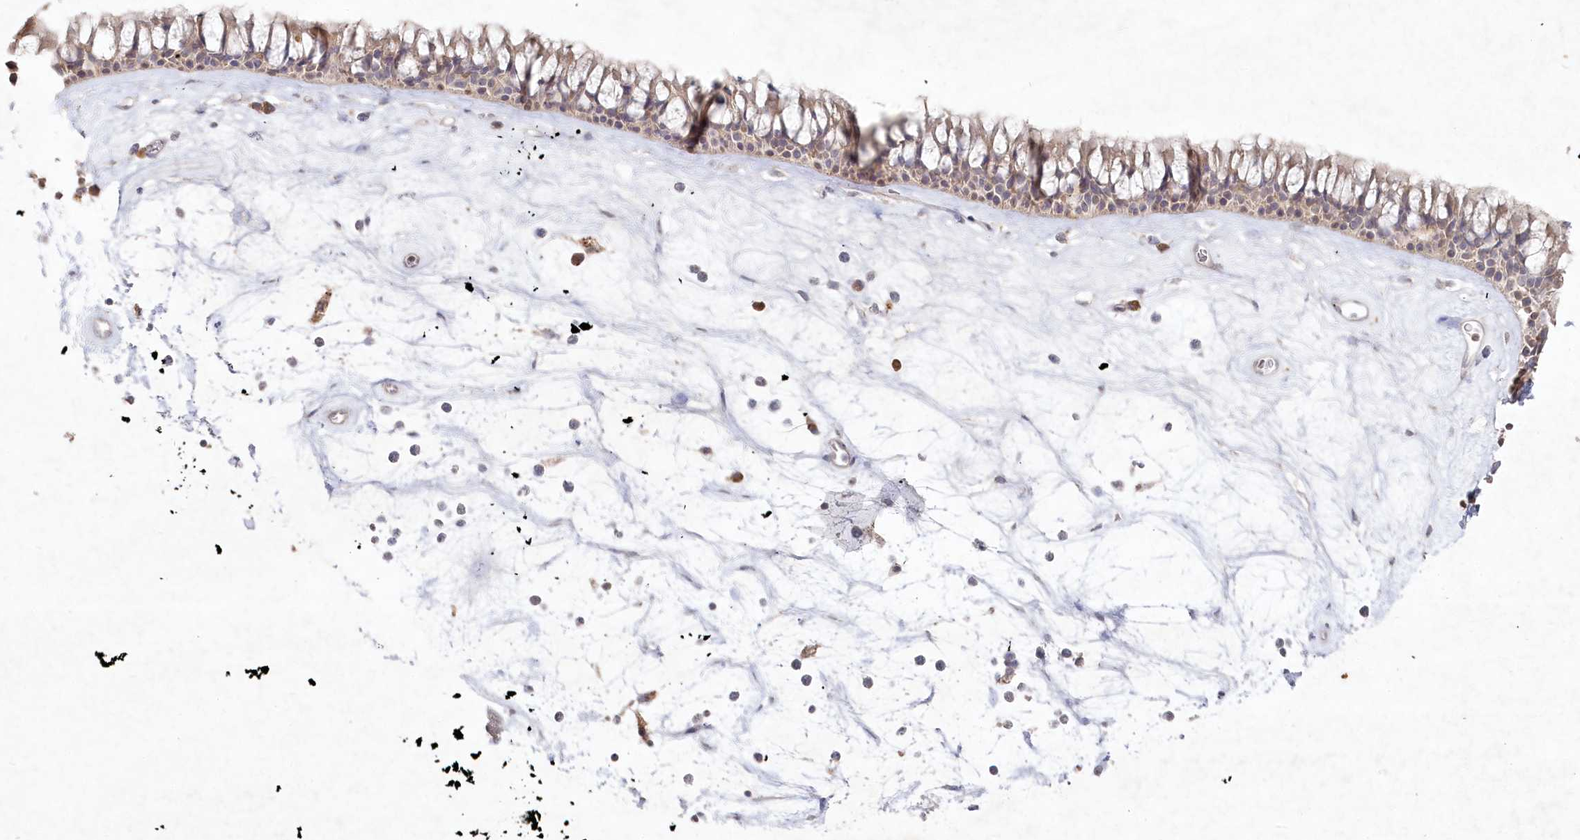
{"staining": {"intensity": "moderate", "quantity": "25%-75%", "location": "cytoplasmic/membranous"}, "tissue": "nasopharynx", "cell_type": "Respiratory epithelial cells", "image_type": "normal", "snomed": [{"axis": "morphology", "description": "Normal tissue, NOS"}, {"axis": "topography", "description": "Nasopharynx"}], "caption": "Respiratory epithelial cells exhibit medium levels of moderate cytoplasmic/membranous expression in about 25%-75% of cells in normal human nasopharynx.", "gene": "TGFBRAP1", "patient": {"sex": "male", "age": 64}}